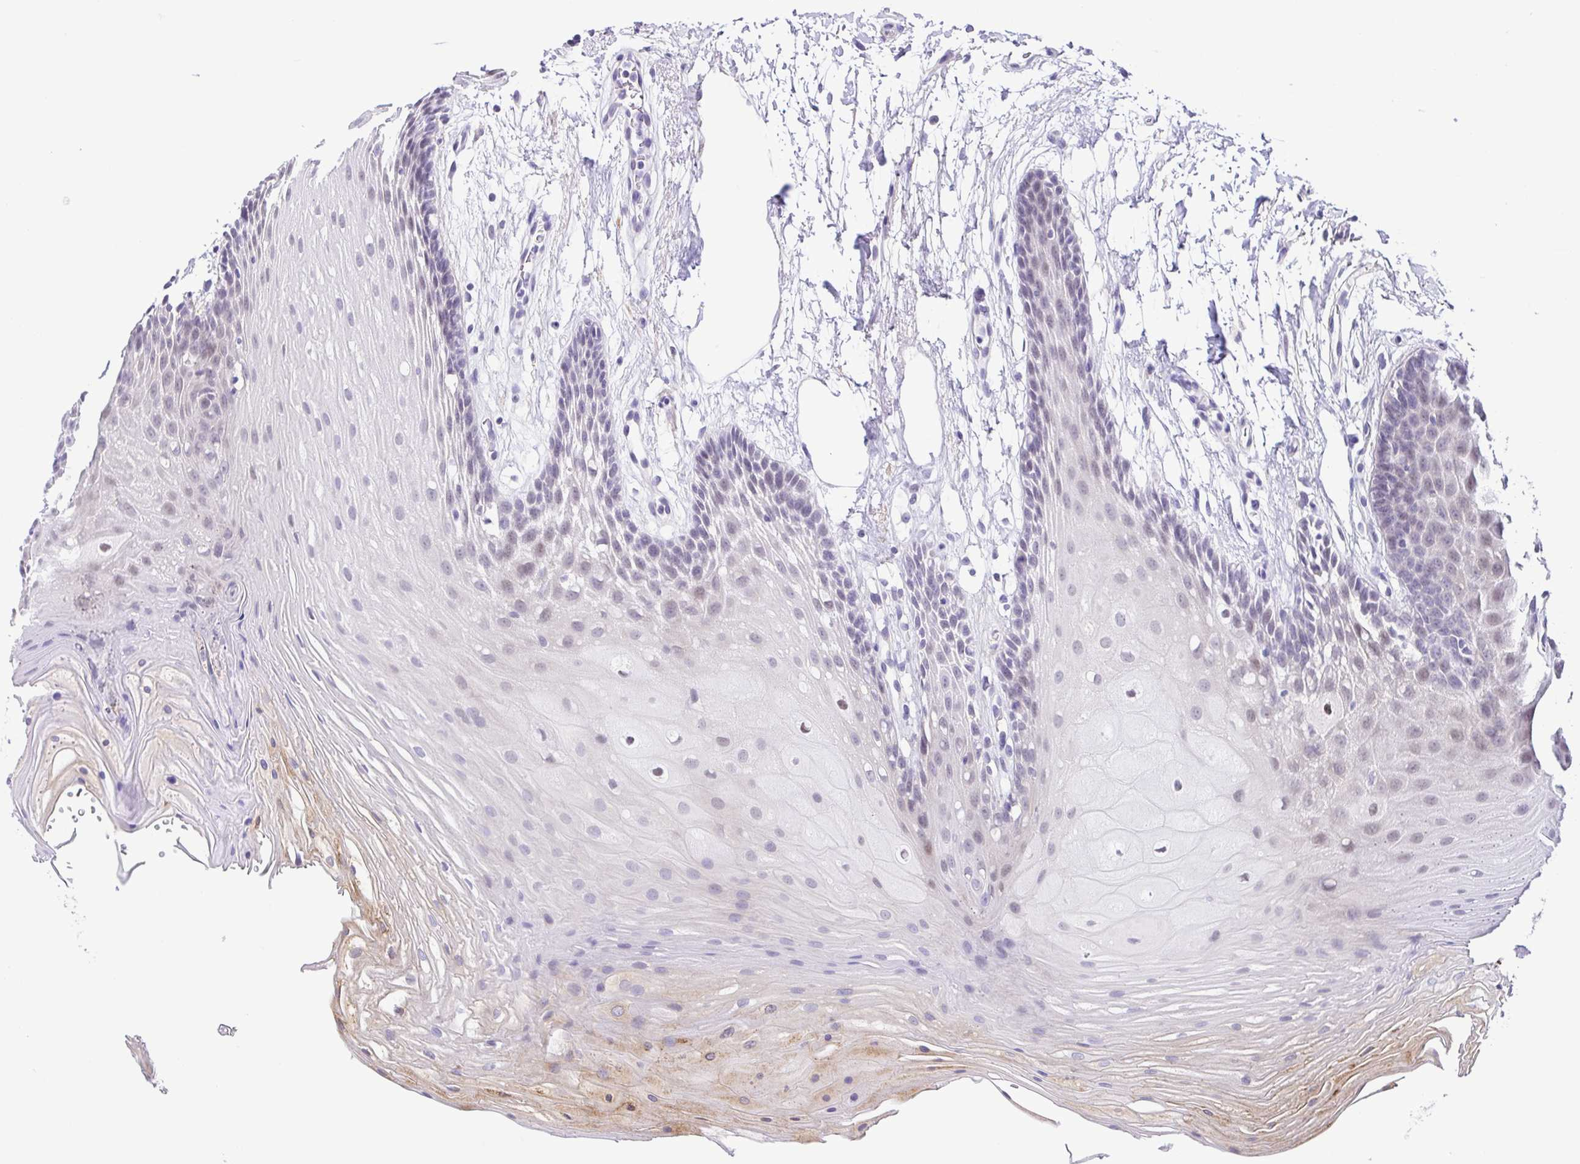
{"staining": {"intensity": "weak", "quantity": "<25%", "location": "cytoplasmic/membranous,nuclear"}, "tissue": "oral mucosa", "cell_type": "Squamous epithelial cells", "image_type": "normal", "snomed": [{"axis": "morphology", "description": "Normal tissue, NOS"}, {"axis": "morphology", "description": "Squamous cell carcinoma, NOS"}, {"axis": "topography", "description": "Oral tissue"}, {"axis": "topography", "description": "Tounge, NOS"}, {"axis": "topography", "description": "Head-Neck"}], "caption": "Immunohistochemical staining of benign oral mucosa shows no significant positivity in squamous epithelial cells. (DAB (3,3'-diaminobenzidine) immunohistochemistry with hematoxylin counter stain).", "gene": "DCLK2", "patient": {"sex": "male", "age": 62}}